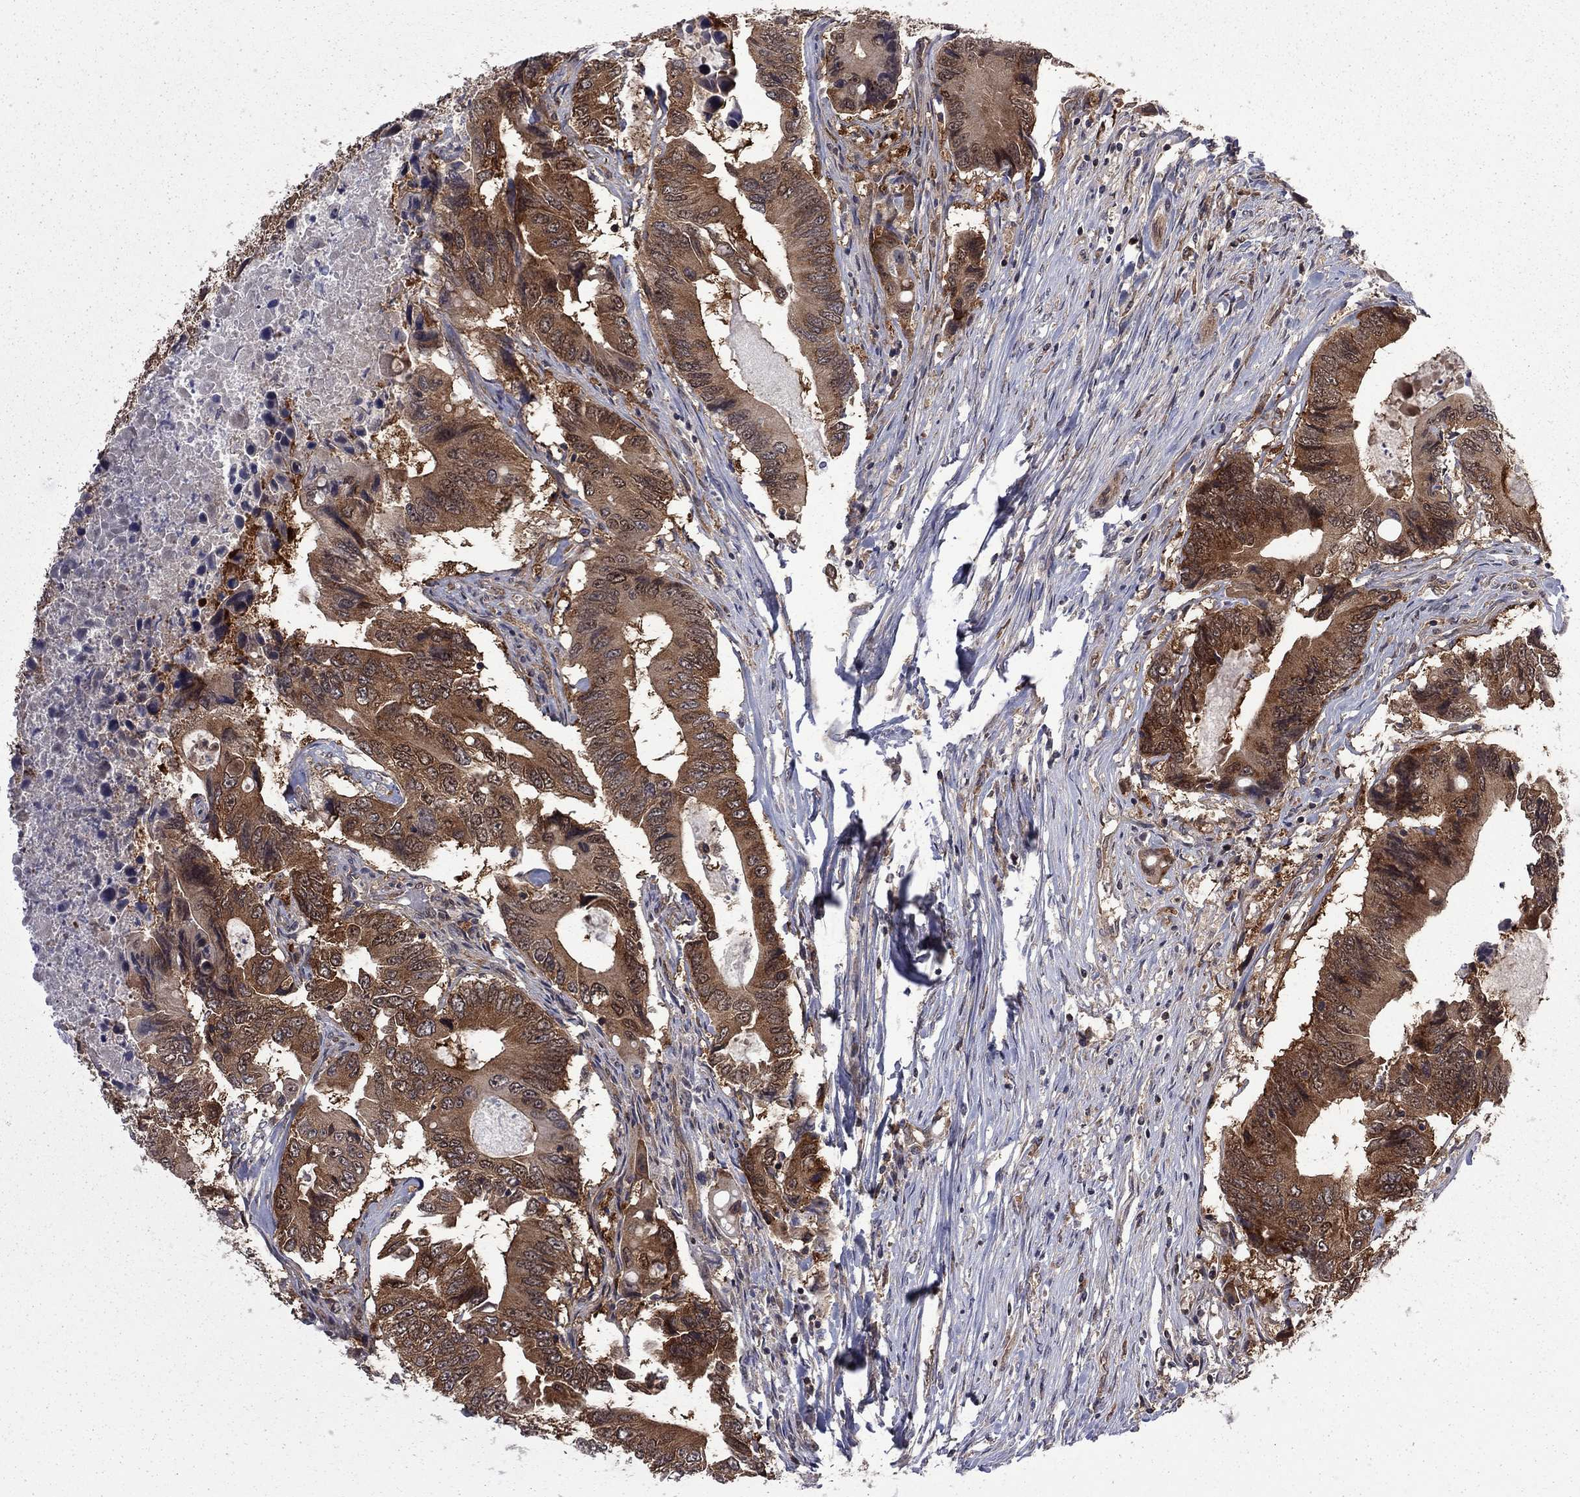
{"staining": {"intensity": "strong", "quantity": ">75%", "location": "cytoplasmic/membranous"}, "tissue": "colorectal cancer", "cell_type": "Tumor cells", "image_type": "cancer", "snomed": [{"axis": "morphology", "description": "Adenocarcinoma, NOS"}, {"axis": "topography", "description": "Colon"}], "caption": "Protein staining of colorectal adenocarcinoma tissue reveals strong cytoplasmic/membranous positivity in approximately >75% of tumor cells.", "gene": "NAA50", "patient": {"sex": "female", "age": 90}}